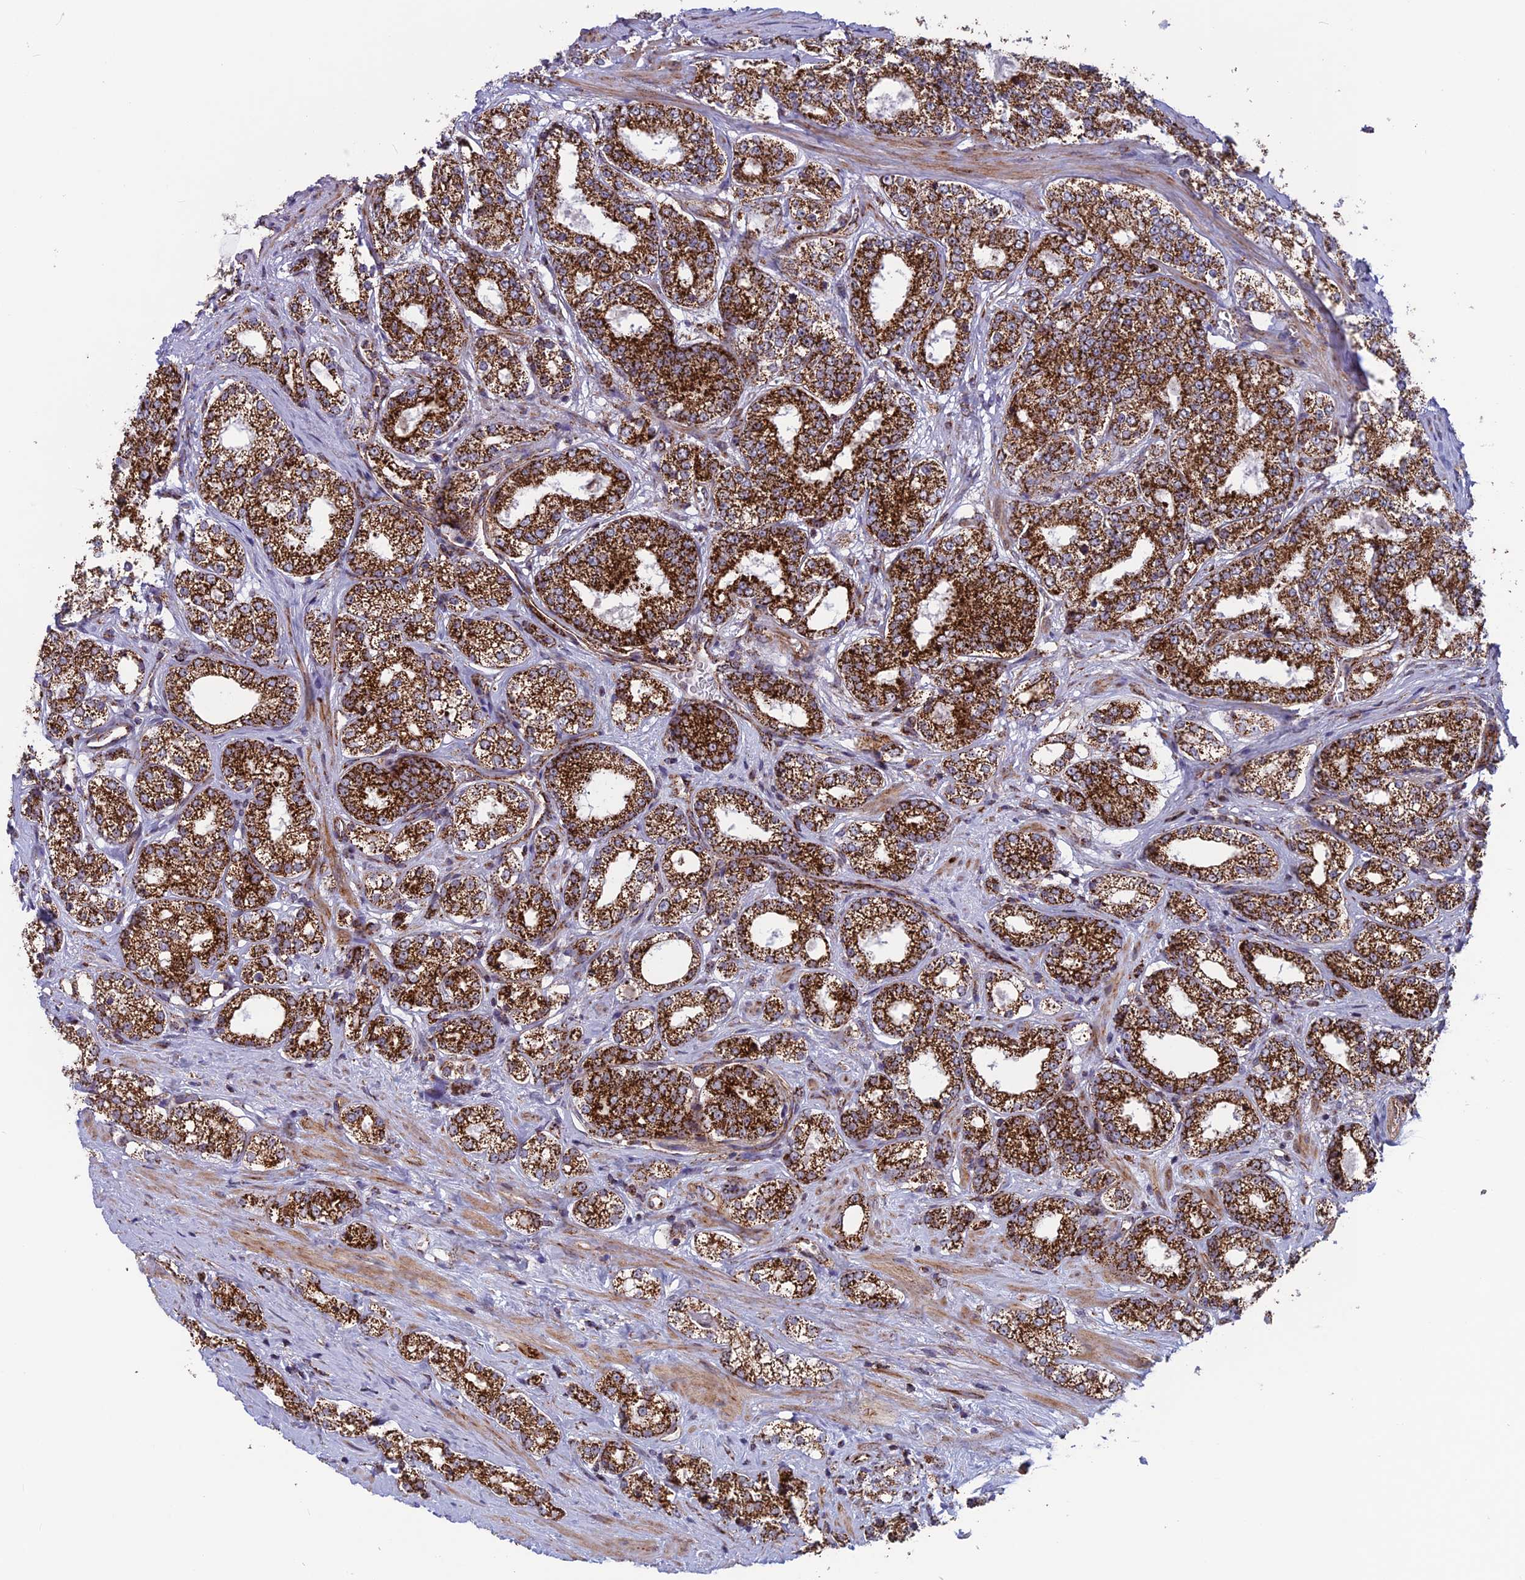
{"staining": {"intensity": "moderate", "quantity": ">75%", "location": "cytoplasmic/membranous"}, "tissue": "prostate cancer", "cell_type": "Tumor cells", "image_type": "cancer", "snomed": [{"axis": "morphology", "description": "Normal tissue, NOS"}, {"axis": "morphology", "description": "Adenocarcinoma, High grade"}, {"axis": "topography", "description": "Prostate"}], "caption": "A brown stain labels moderate cytoplasmic/membranous positivity of a protein in human prostate high-grade adenocarcinoma tumor cells.", "gene": "MRPS18B", "patient": {"sex": "male", "age": 83}}